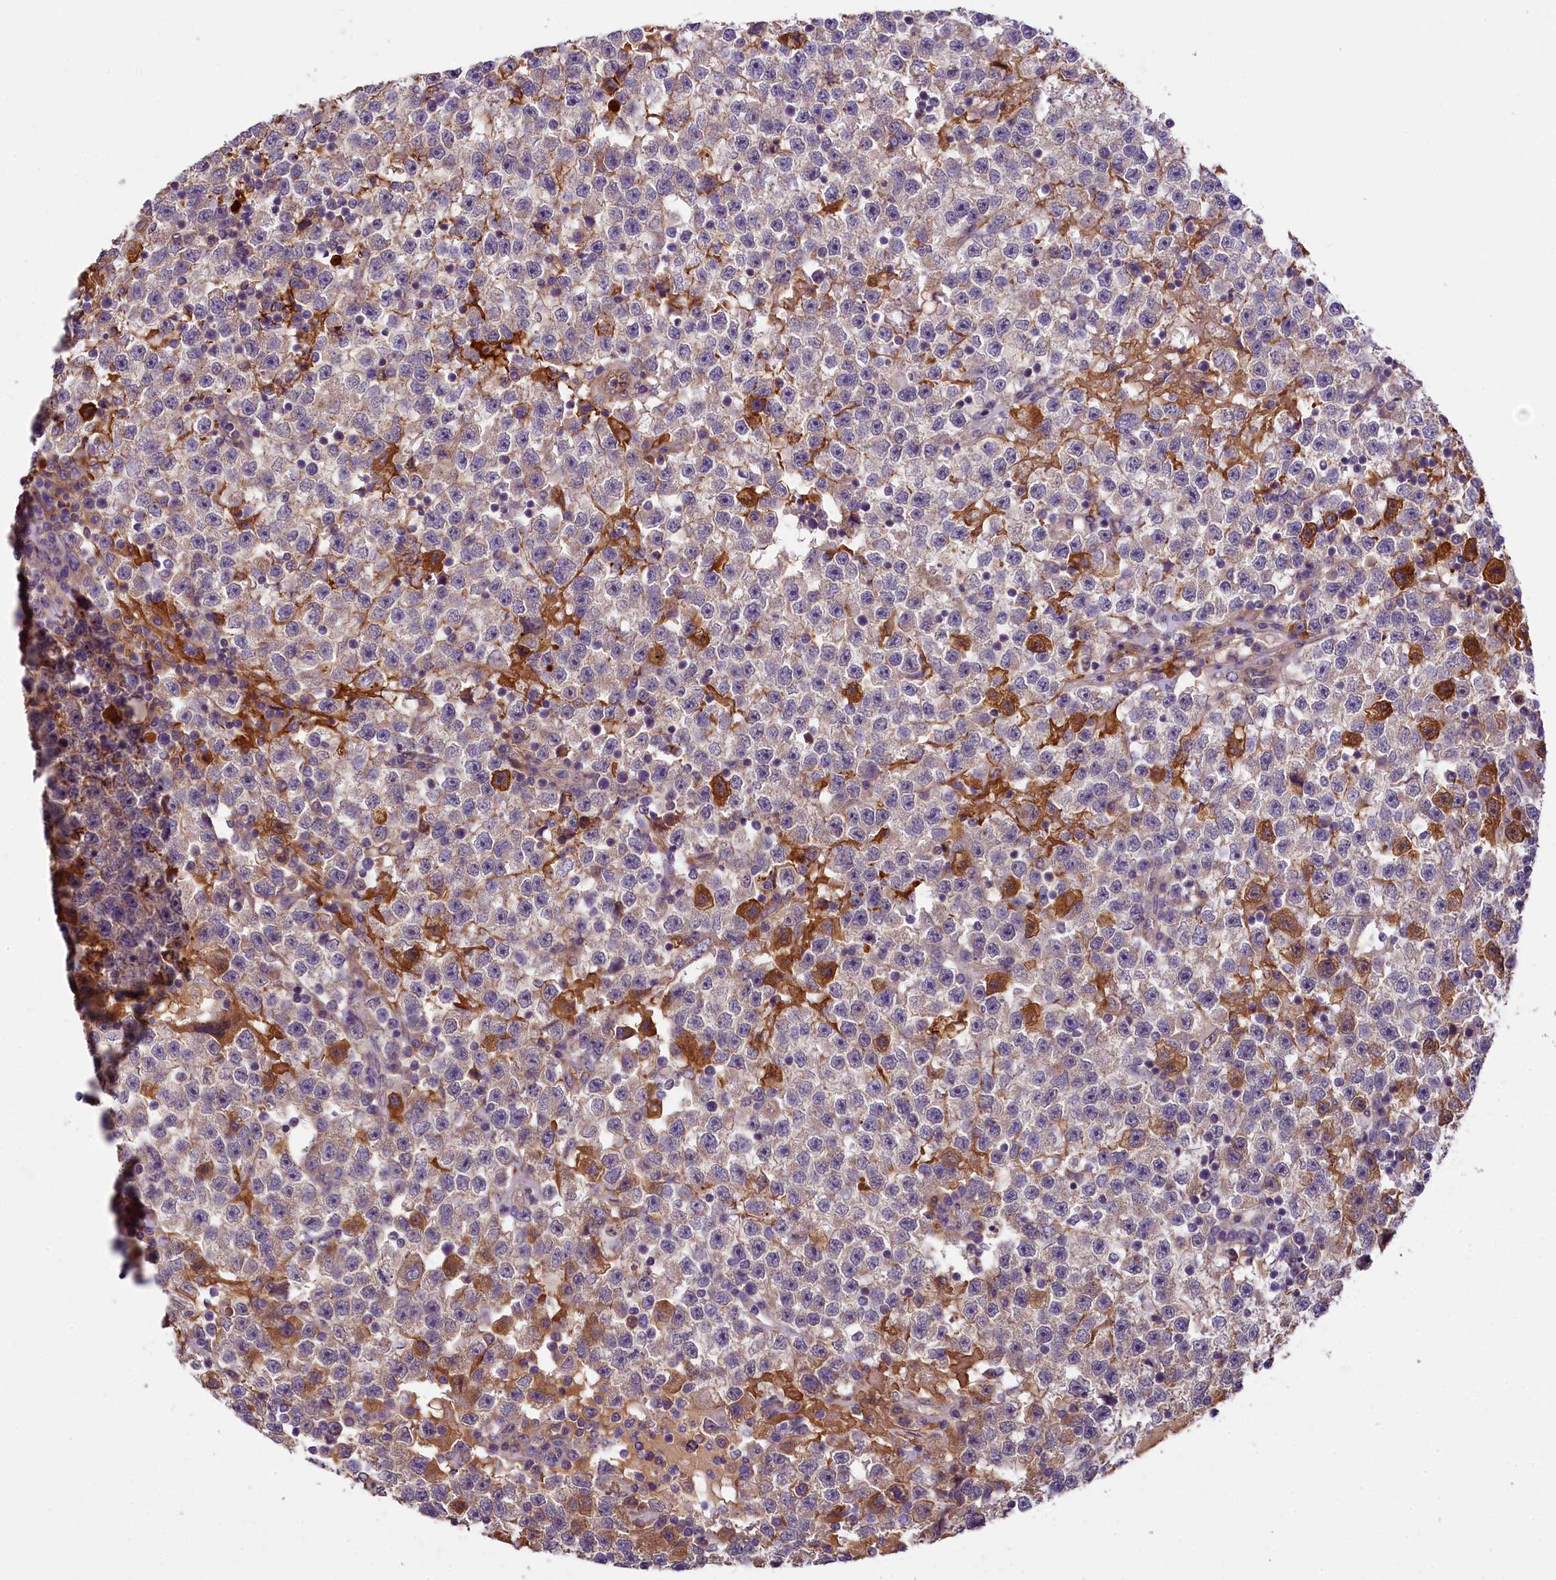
{"staining": {"intensity": "negative", "quantity": "none", "location": "none"}, "tissue": "testis cancer", "cell_type": "Tumor cells", "image_type": "cancer", "snomed": [{"axis": "morphology", "description": "Seminoma, NOS"}, {"axis": "topography", "description": "Testis"}], "caption": "Protein analysis of seminoma (testis) displays no significant staining in tumor cells. (Stains: DAB IHC with hematoxylin counter stain, Microscopy: brightfield microscopy at high magnification).", "gene": "UBXN6", "patient": {"sex": "male", "age": 22}}